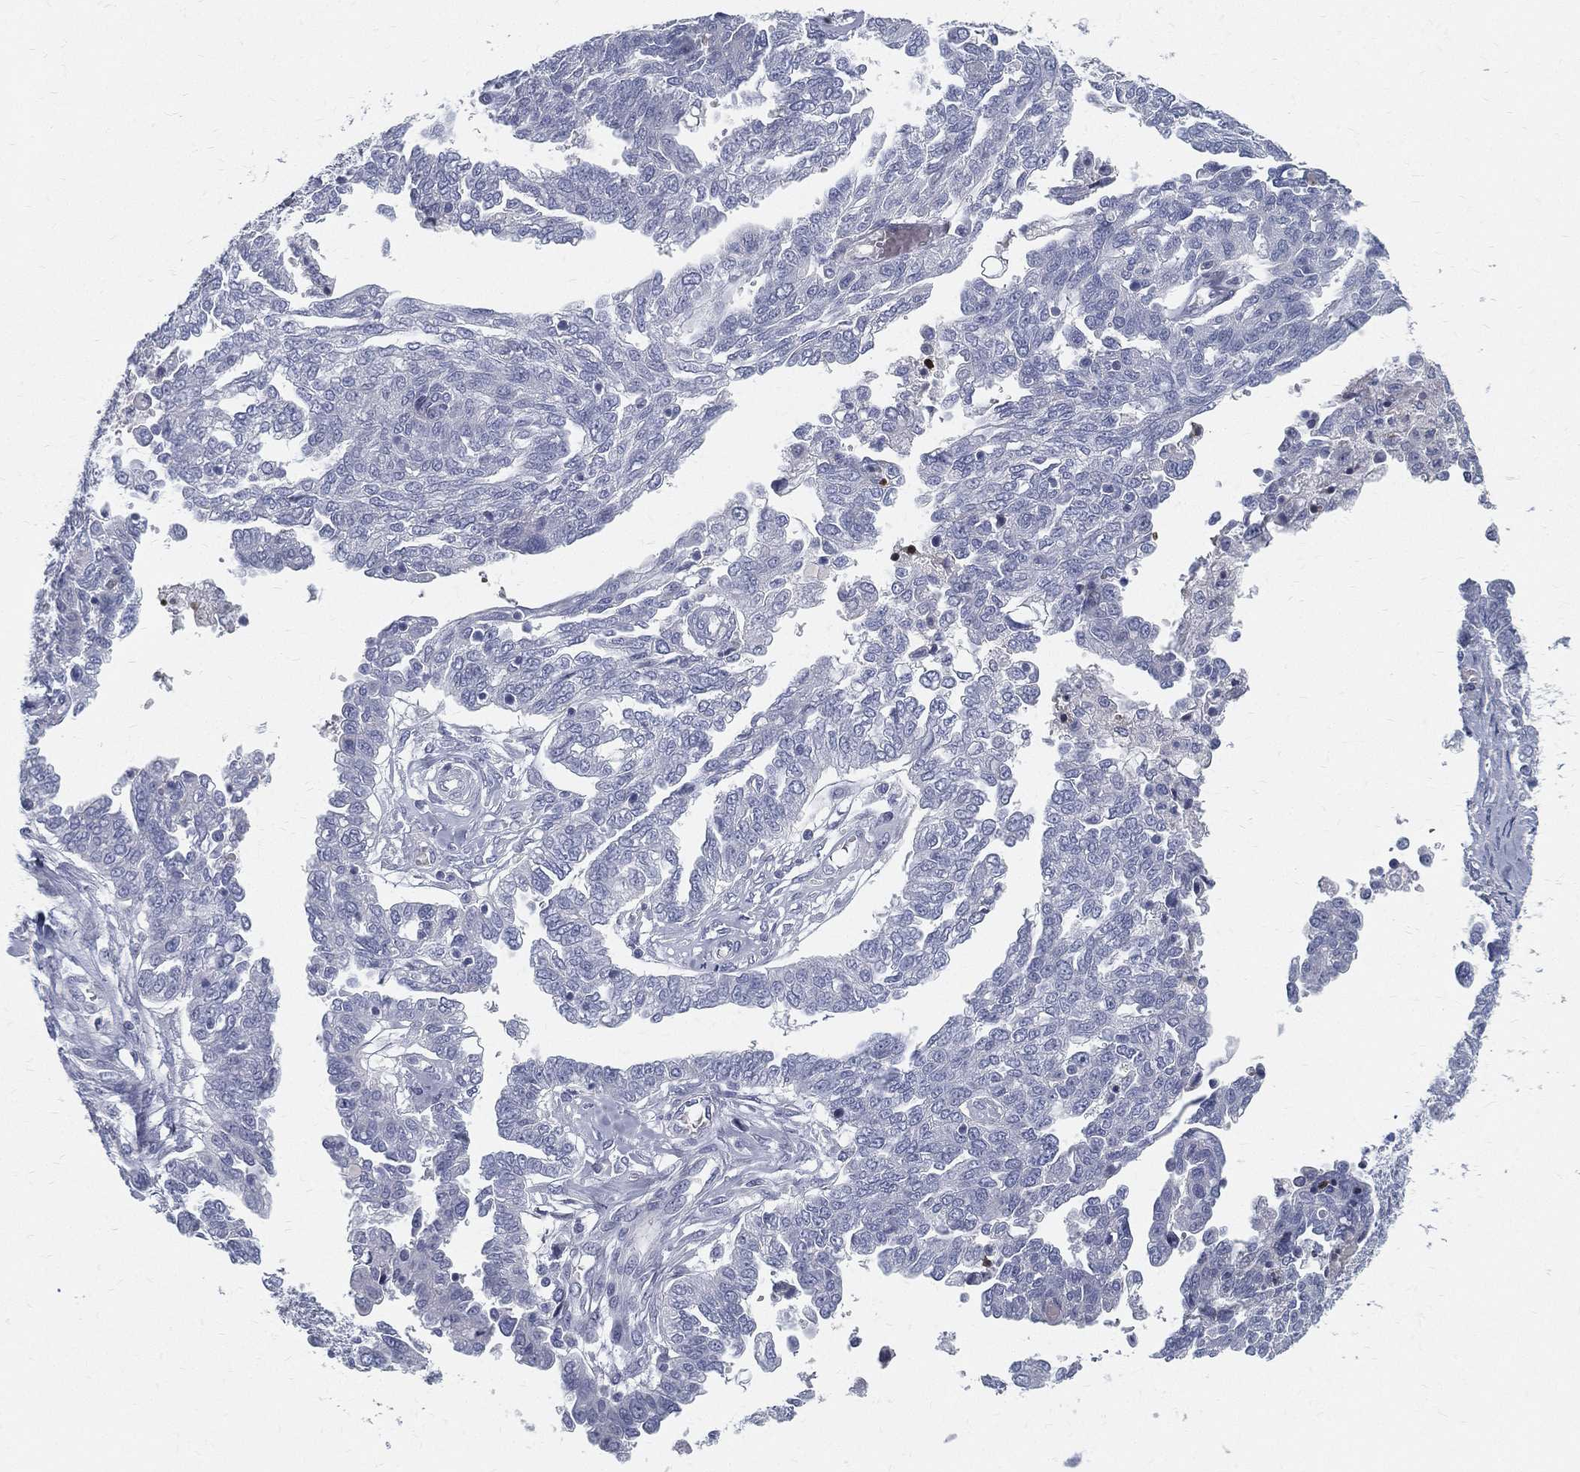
{"staining": {"intensity": "negative", "quantity": "none", "location": "none"}, "tissue": "ovarian cancer", "cell_type": "Tumor cells", "image_type": "cancer", "snomed": [{"axis": "morphology", "description": "Cystadenocarcinoma, serous, NOS"}, {"axis": "topography", "description": "Ovary"}], "caption": "DAB immunohistochemical staining of human ovarian cancer (serous cystadenocarcinoma) shows no significant expression in tumor cells.", "gene": "SPPL2C", "patient": {"sex": "female", "age": 67}}